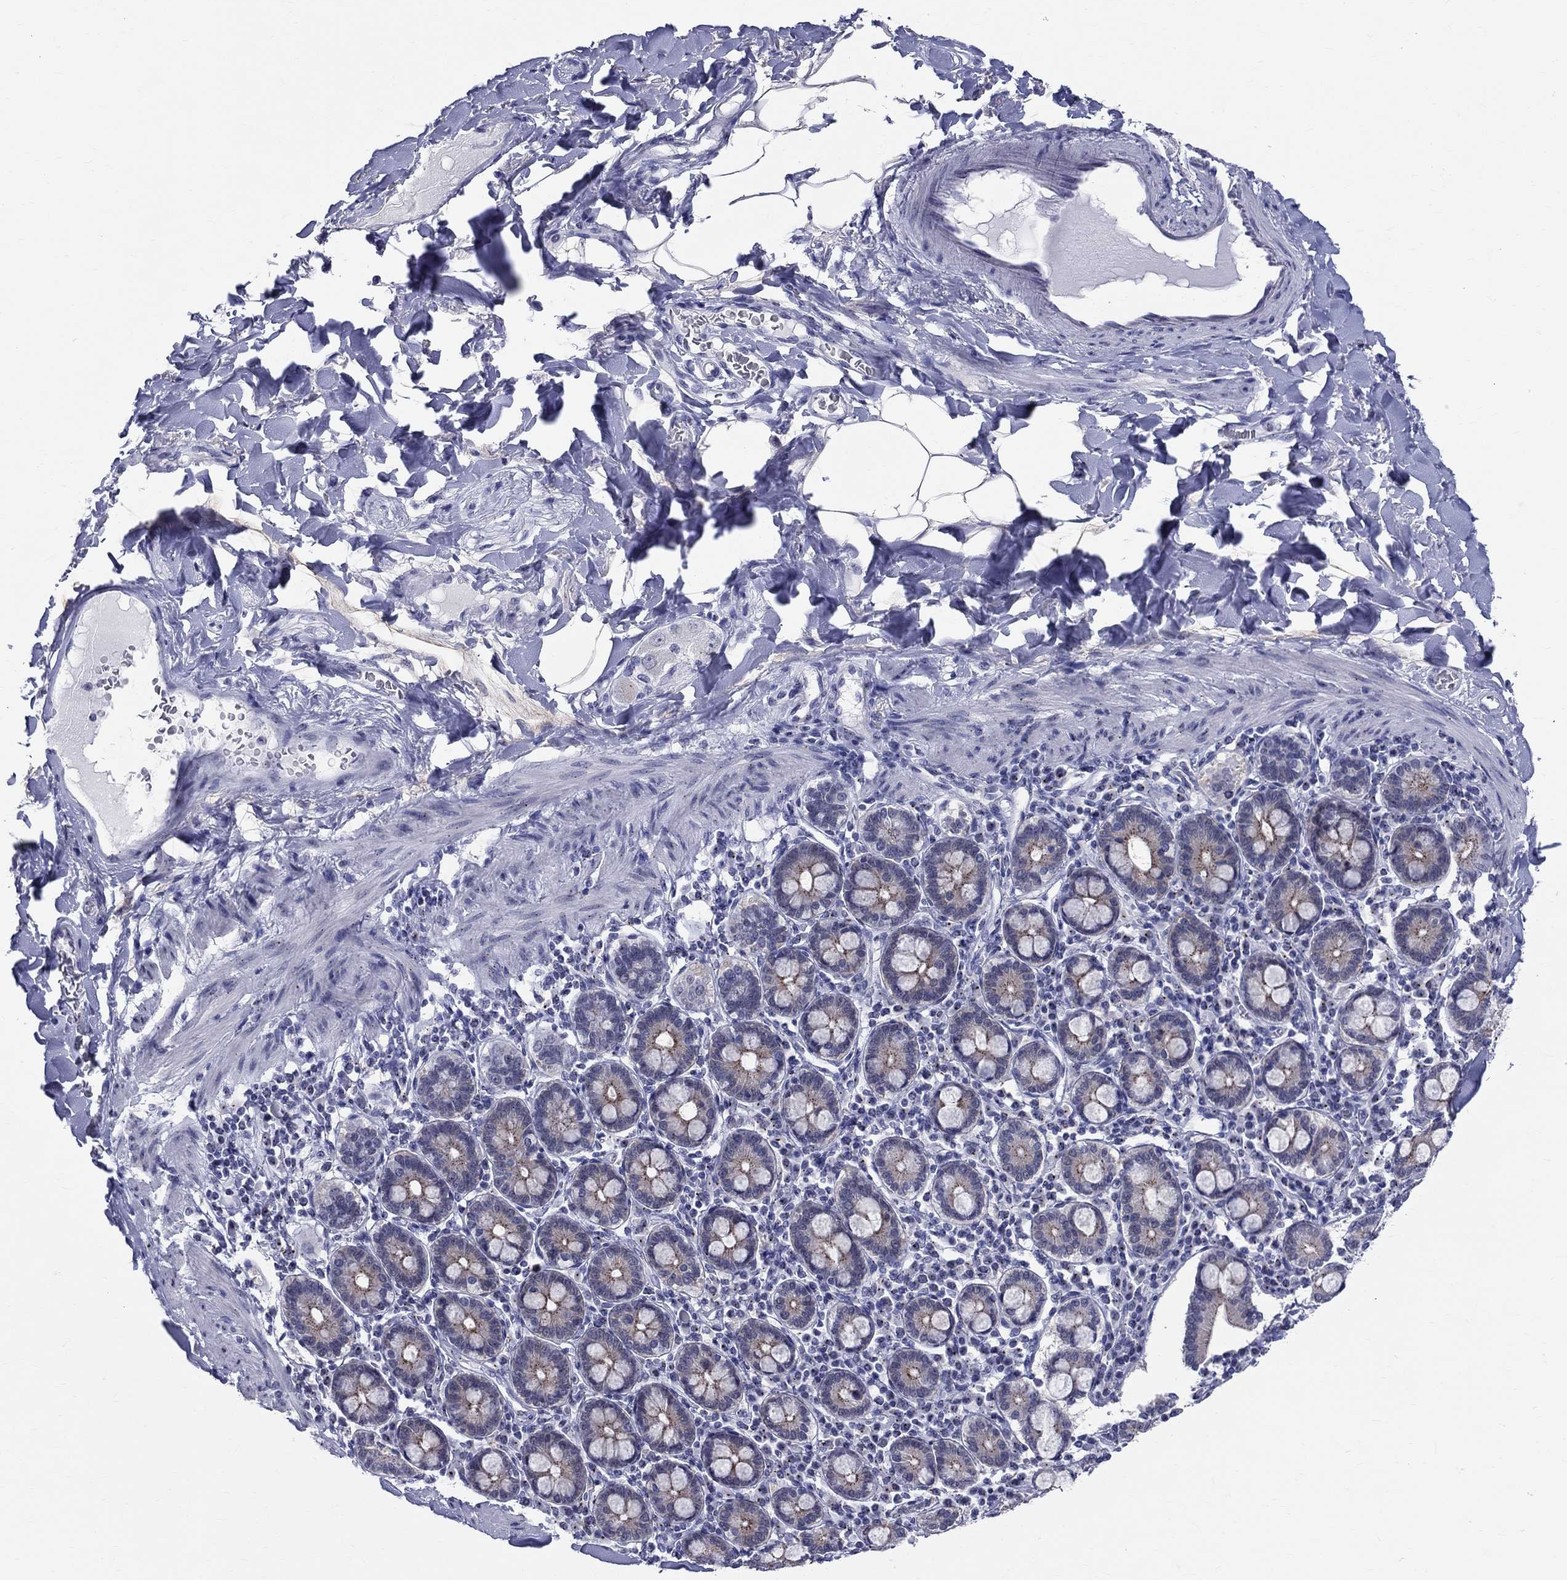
{"staining": {"intensity": "negative", "quantity": "none", "location": "none"}, "tissue": "adipose tissue", "cell_type": "Adipocytes", "image_type": "normal", "snomed": [{"axis": "morphology", "description": "Normal tissue, NOS"}, {"axis": "topography", "description": "Smooth muscle"}, {"axis": "topography", "description": "Duodenum"}, {"axis": "topography", "description": "Peripheral nerve tissue"}], "caption": "Immunohistochemistry histopathology image of benign human adipose tissue stained for a protein (brown), which shows no expression in adipocytes. (DAB immunohistochemistry (IHC) visualized using brightfield microscopy, high magnification).", "gene": "CEP43", "patient": {"sex": "female", "age": 61}}